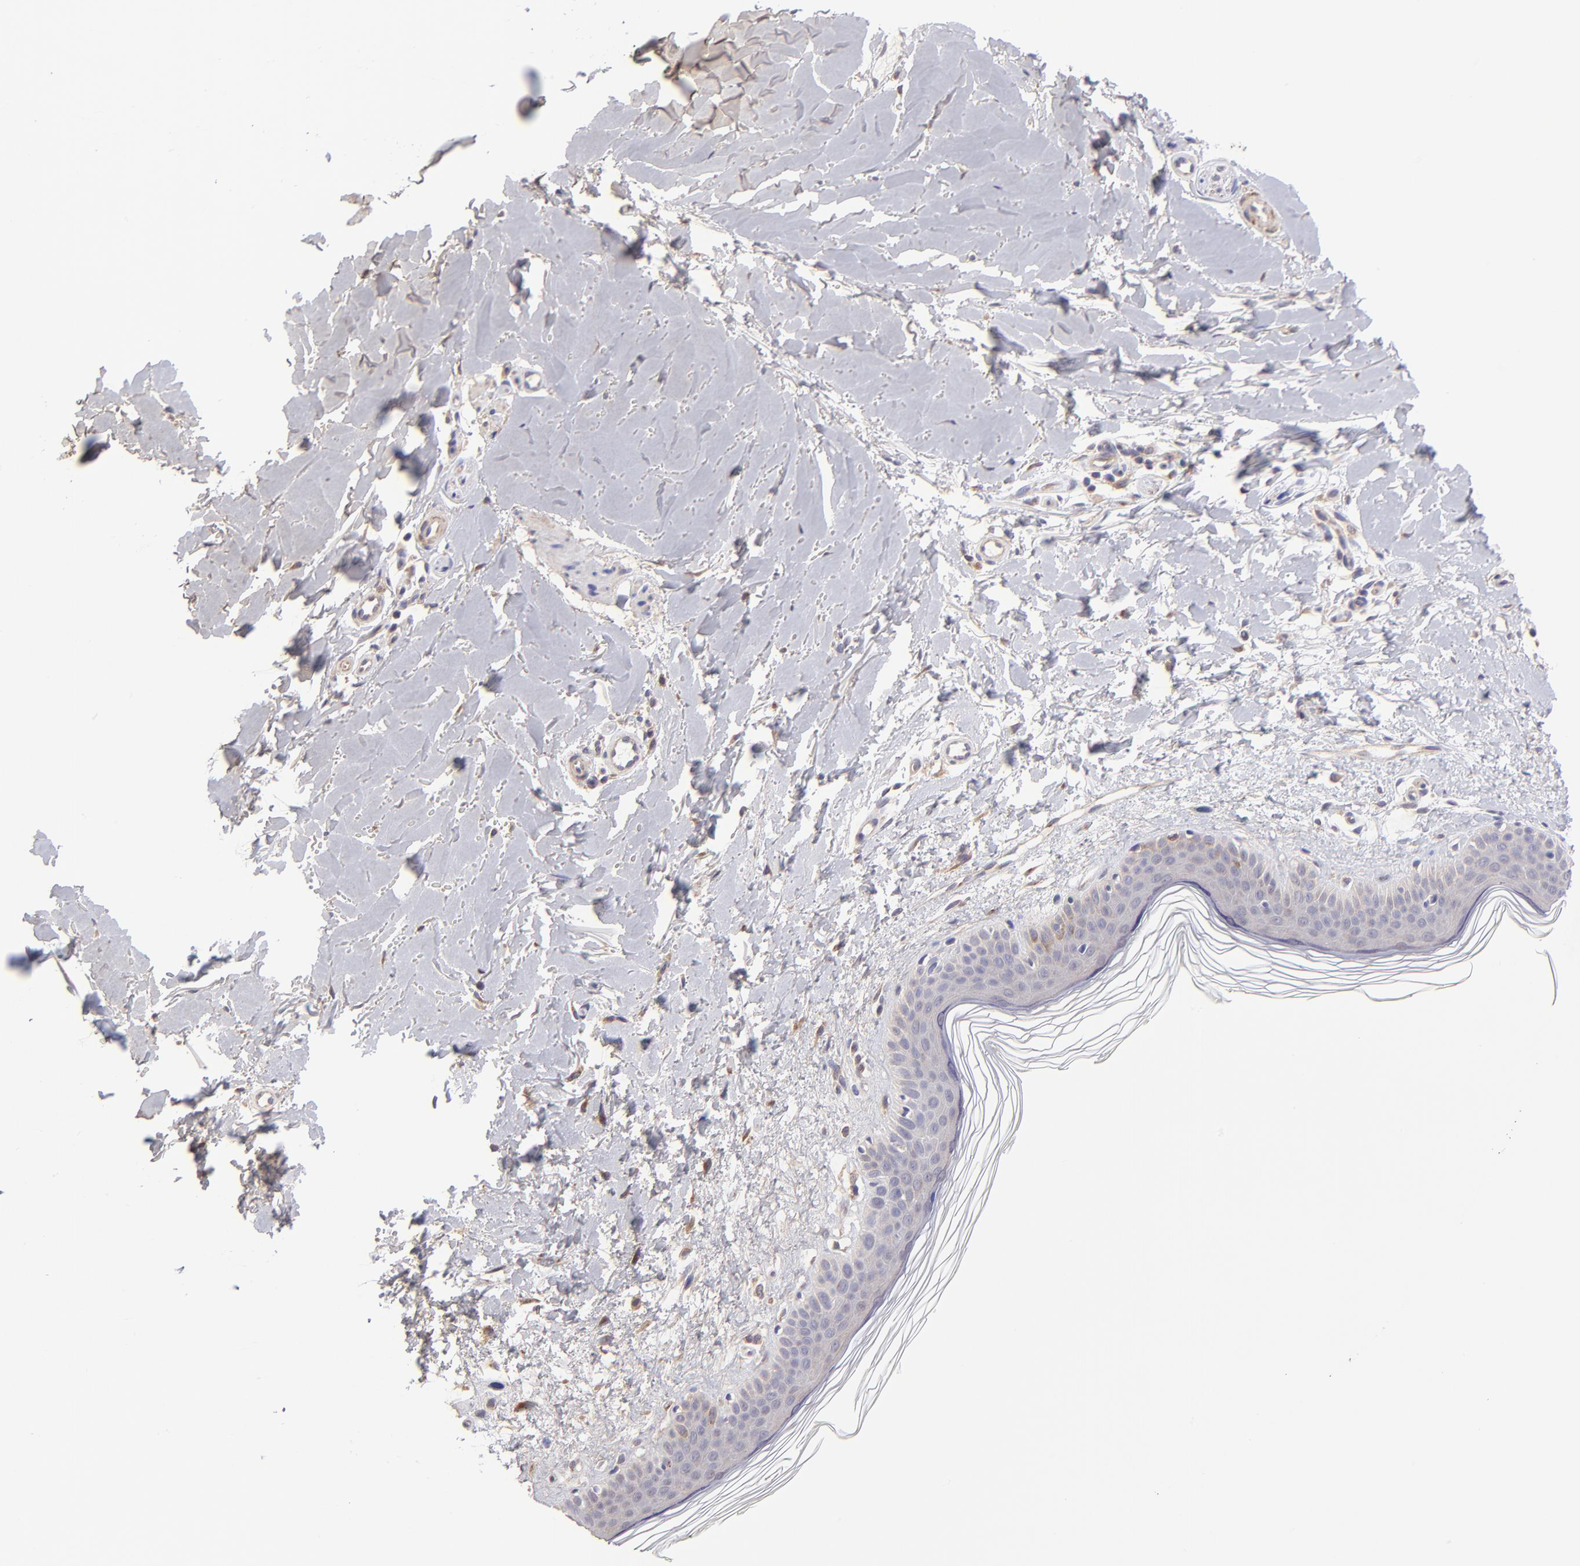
{"staining": {"intensity": "moderate", "quantity": ">75%", "location": "cytoplasmic/membranous"}, "tissue": "skin", "cell_type": "Fibroblasts", "image_type": "normal", "snomed": [{"axis": "morphology", "description": "Normal tissue, NOS"}, {"axis": "topography", "description": "Skin"}], "caption": "Moderate cytoplasmic/membranous protein staining is present in about >75% of fibroblasts in skin. Immunohistochemistry stains the protein in brown and the nuclei are stained blue.", "gene": "NSF", "patient": {"sex": "female", "age": 56}}